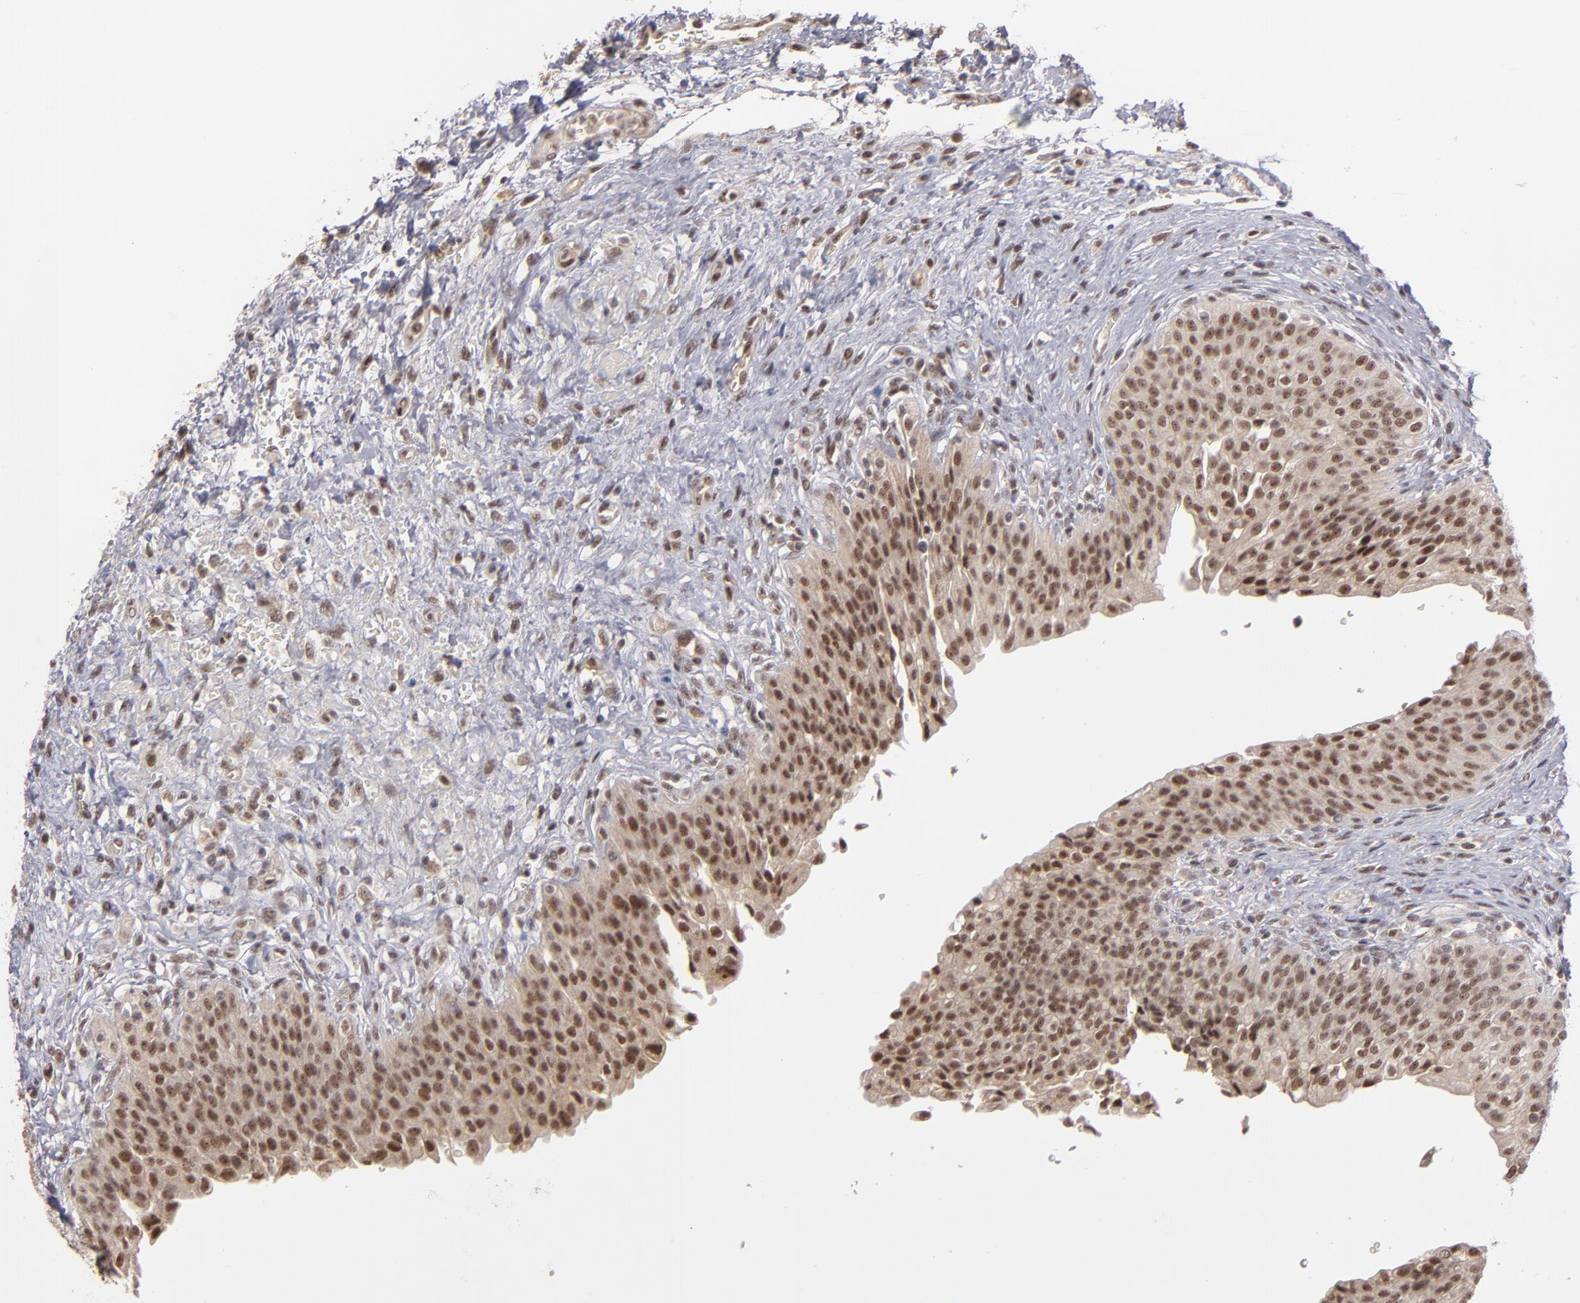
{"staining": {"intensity": "moderate", "quantity": ">75%", "location": "cytoplasmic/membranous,nuclear"}, "tissue": "urinary bladder", "cell_type": "Urothelial cells", "image_type": "normal", "snomed": [{"axis": "morphology", "description": "Normal tissue, NOS"}, {"axis": "topography", "description": "Smooth muscle"}, {"axis": "topography", "description": "Urinary bladder"}], "caption": "Urothelial cells reveal medium levels of moderate cytoplasmic/membranous,nuclear expression in approximately >75% of cells in normal human urinary bladder.", "gene": "ZNF234", "patient": {"sex": "male", "age": 35}}